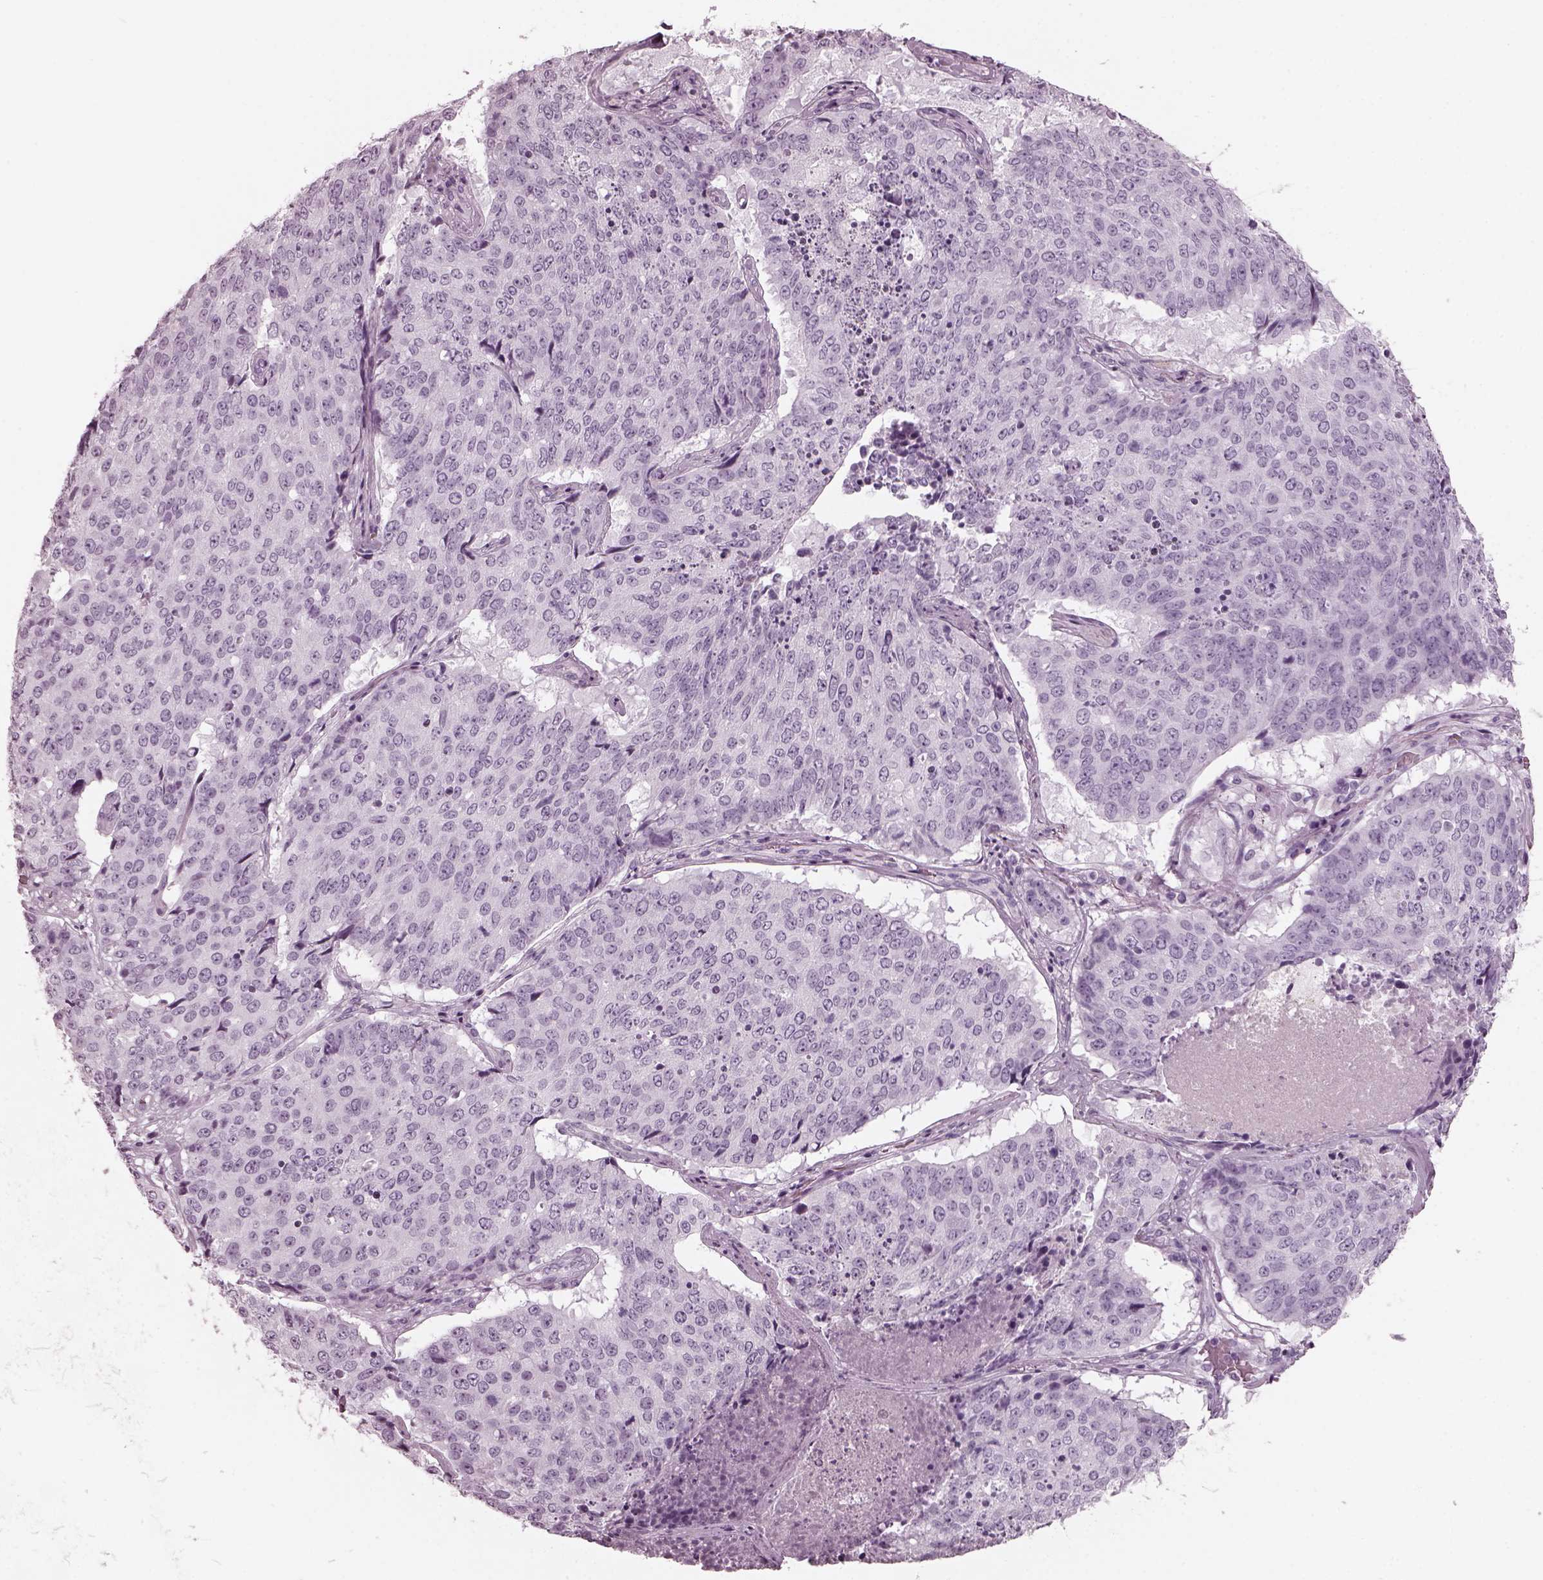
{"staining": {"intensity": "negative", "quantity": "none", "location": "none"}, "tissue": "lung cancer", "cell_type": "Tumor cells", "image_type": "cancer", "snomed": [{"axis": "morphology", "description": "Normal tissue, NOS"}, {"axis": "morphology", "description": "Squamous cell carcinoma, NOS"}, {"axis": "topography", "description": "Bronchus"}, {"axis": "topography", "description": "Lung"}], "caption": "DAB immunohistochemical staining of squamous cell carcinoma (lung) demonstrates no significant expression in tumor cells. (DAB (3,3'-diaminobenzidine) immunohistochemistry (IHC) with hematoxylin counter stain).", "gene": "RCVRN", "patient": {"sex": "male", "age": 64}}